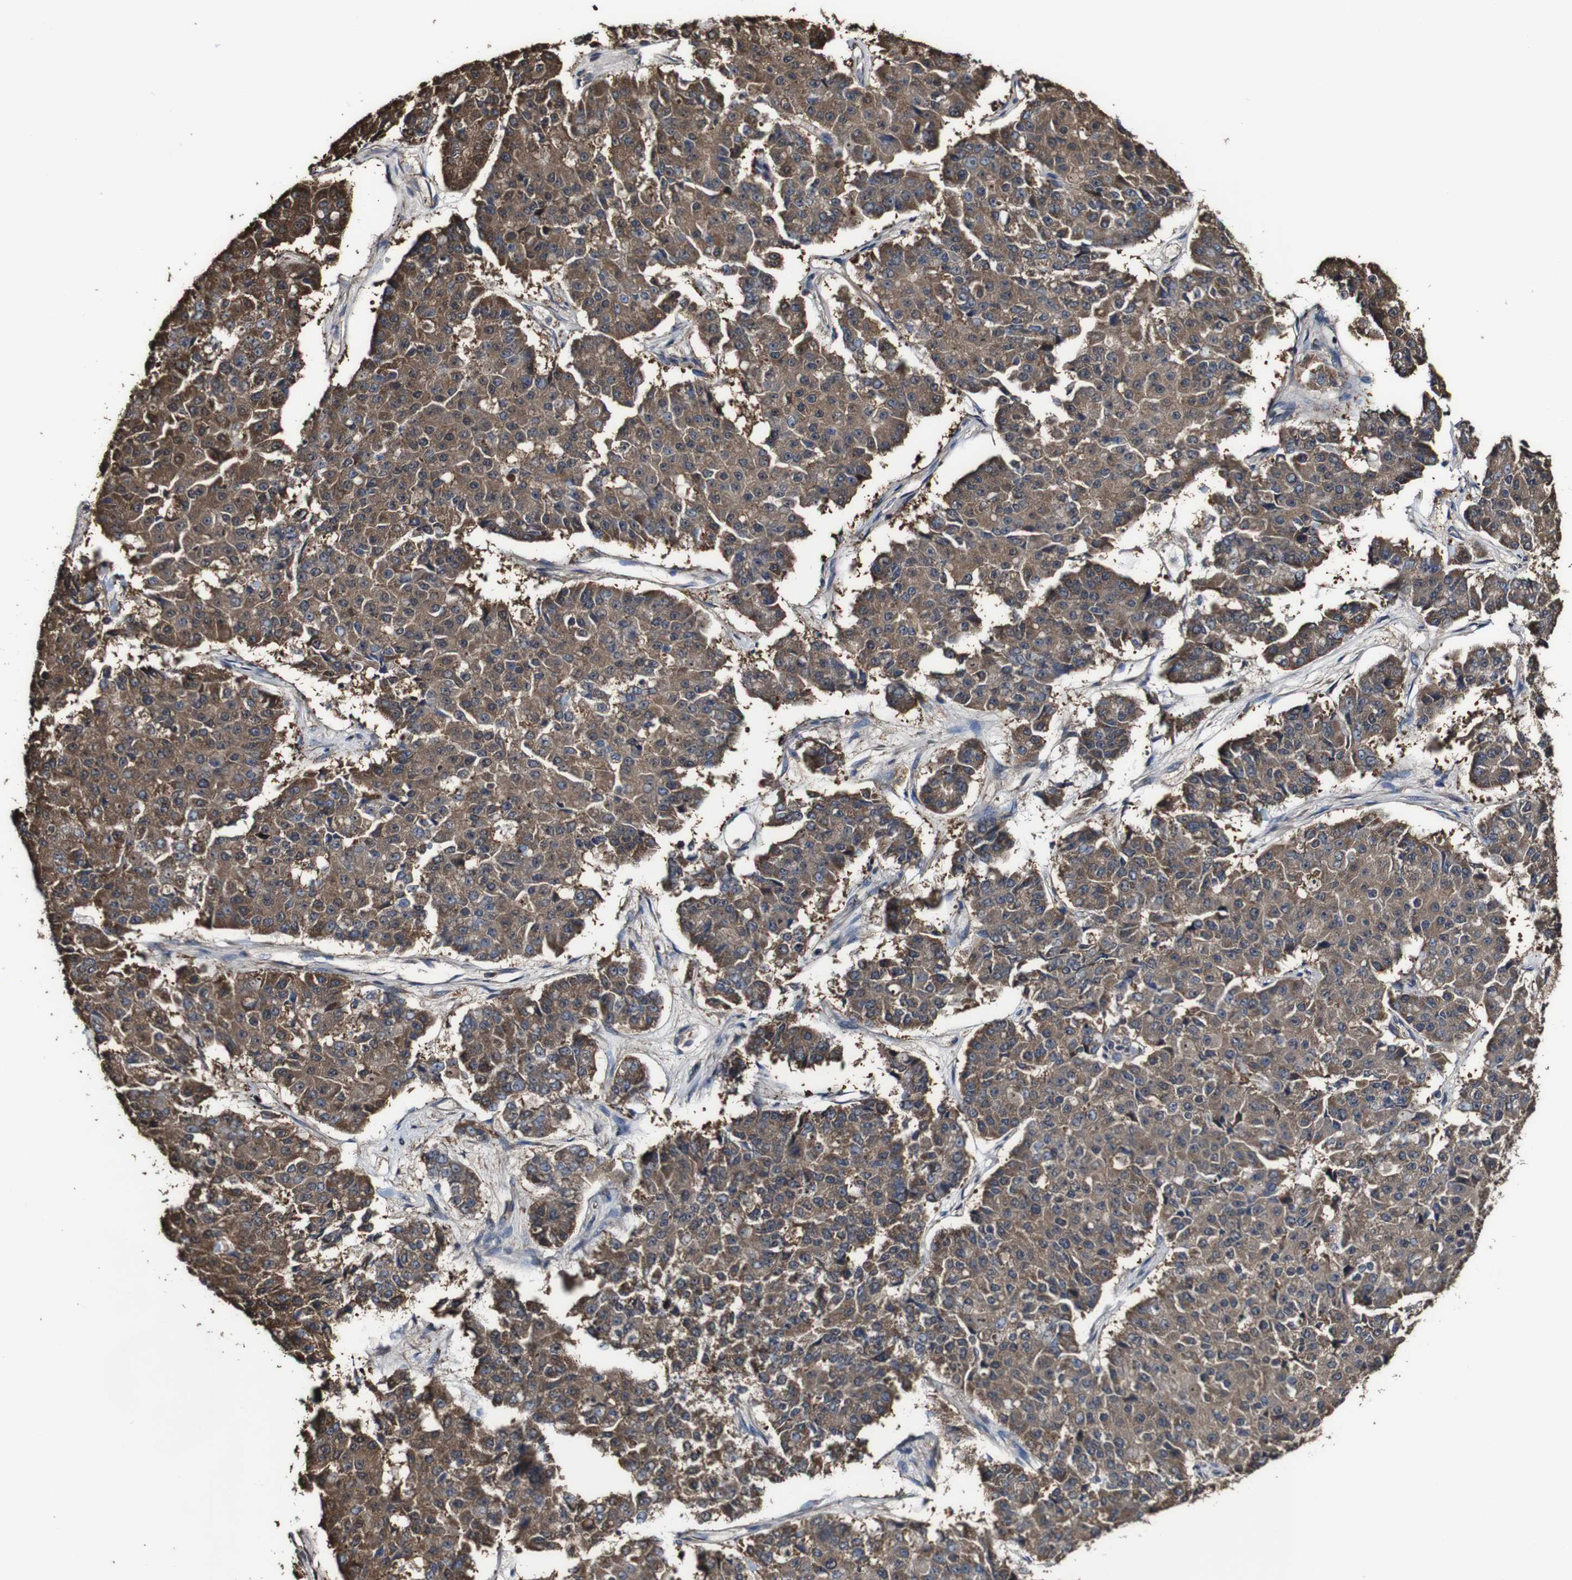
{"staining": {"intensity": "moderate", "quantity": ">75%", "location": "cytoplasmic/membranous"}, "tissue": "pancreatic cancer", "cell_type": "Tumor cells", "image_type": "cancer", "snomed": [{"axis": "morphology", "description": "Adenocarcinoma, NOS"}, {"axis": "topography", "description": "Pancreas"}], "caption": "Human pancreatic cancer (adenocarcinoma) stained with a protein marker demonstrates moderate staining in tumor cells.", "gene": "PTPRR", "patient": {"sex": "male", "age": 50}}